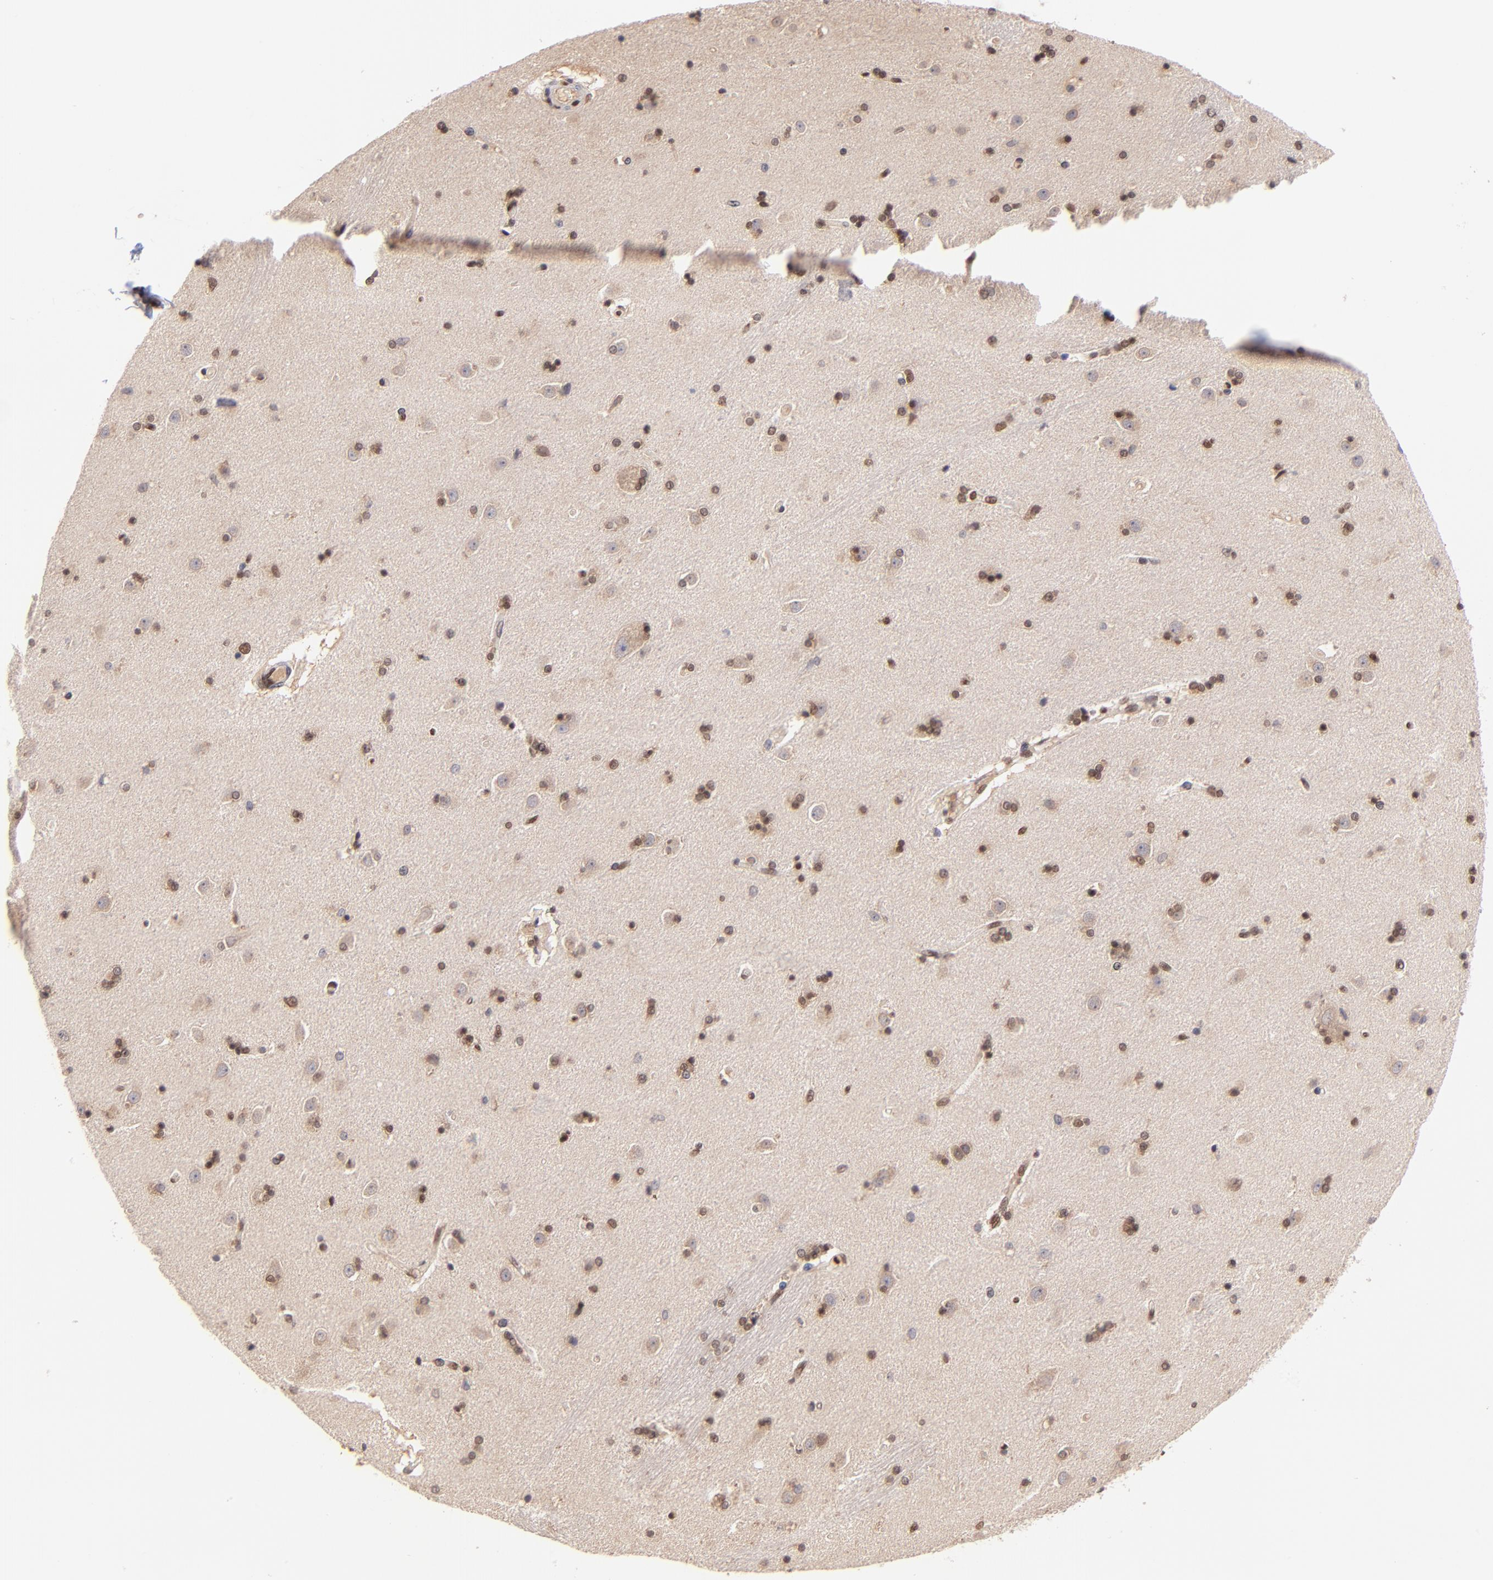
{"staining": {"intensity": "moderate", "quantity": "25%-75%", "location": "nuclear"}, "tissue": "caudate", "cell_type": "Glial cells", "image_type": "normal", "snomed": [{"axis": "morphology", "description": "Normal tissue, NOS"}, {"axis": "topography", "description": "Lateral ventricle wall"}], "caption": "A photomicrograph of caudate stained for a protein reveals moderate nuclear brown staining in glial cells.", "gene": "WDR25", "patient": {"sex": "female", "age": 54}}